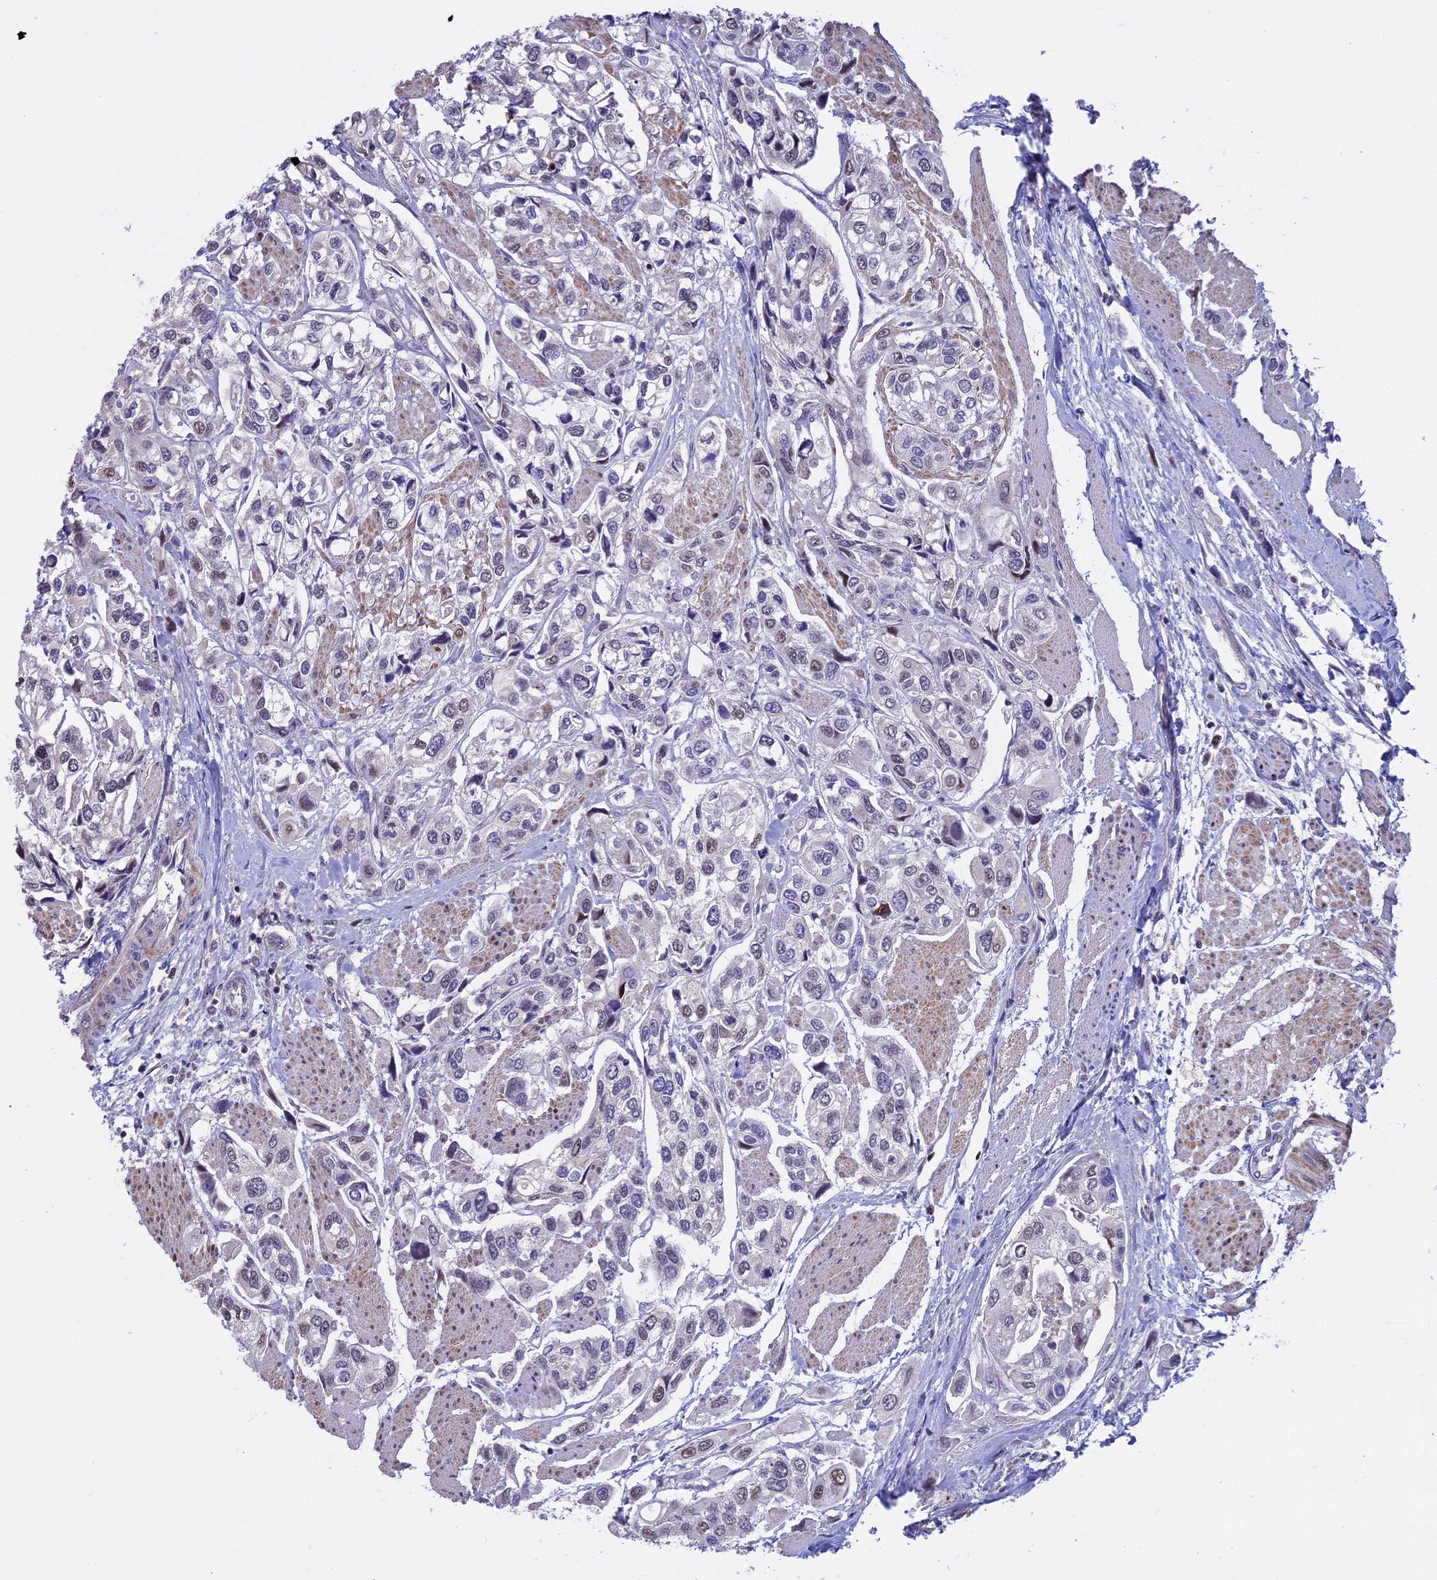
{"staining": {"intensity": "weak", "quantity": "<25%", "location": "nuclear"}, "tissue": "urothelial cancer", "cell_type": "Tumor cells", "image_type": "cancer", "snomed": [{"axis": "morphology", "description": "Urothelial carcinoma, High grade"}, {"axis": "topography", "description": "Urinary bladder"}], "caption": "This is an immunohistochemistry (IHC) histopathology image of urothelial cancer. There is no staining in tumor cells.", "gene": "ACSS1", "patient": {"sex": "male", "age": 67}}